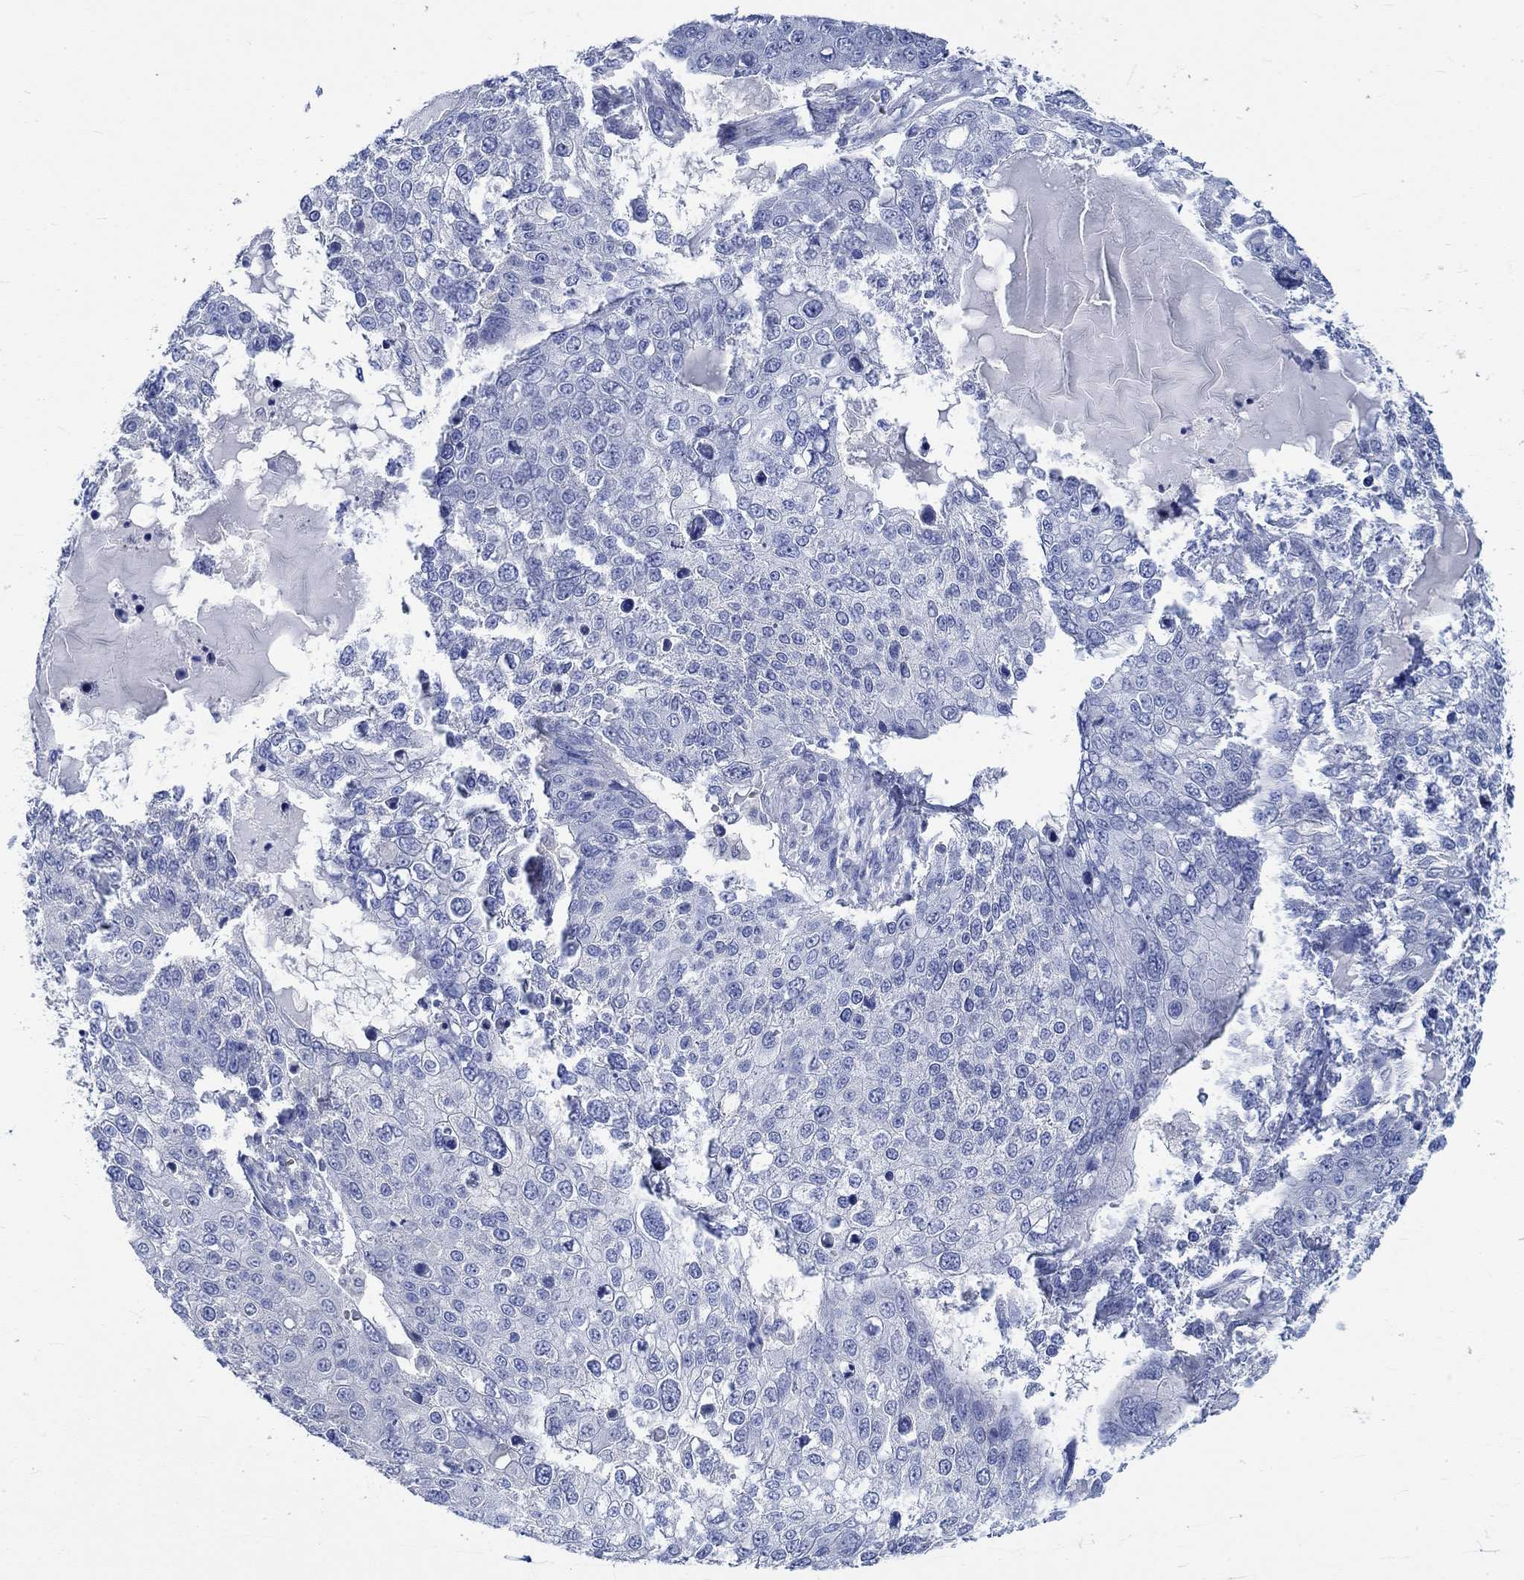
{"staining": {"intensity": "negative", "quantity": "none", "location": "none"}, "tissue": "skin cancer", "cell_type": "Tumor cells", "image_type": "cancer", "snomed": [{"axis": "morphology", "description": "Squamous cell carcinoma, NOS"}, {"axis": "topography", "description": "Skin"}], "caption": "High magnification brightfield microscopy of skin cancer stained with DAB (brown) and counterstained with hematoxylin (blue): tumor cells show no significant expression. (DAB immunohistochemistry visualized using brightfield microscopy, high magnification).", "gene": "KCNA1", "patient": {"sex": "male", "age": 71}}